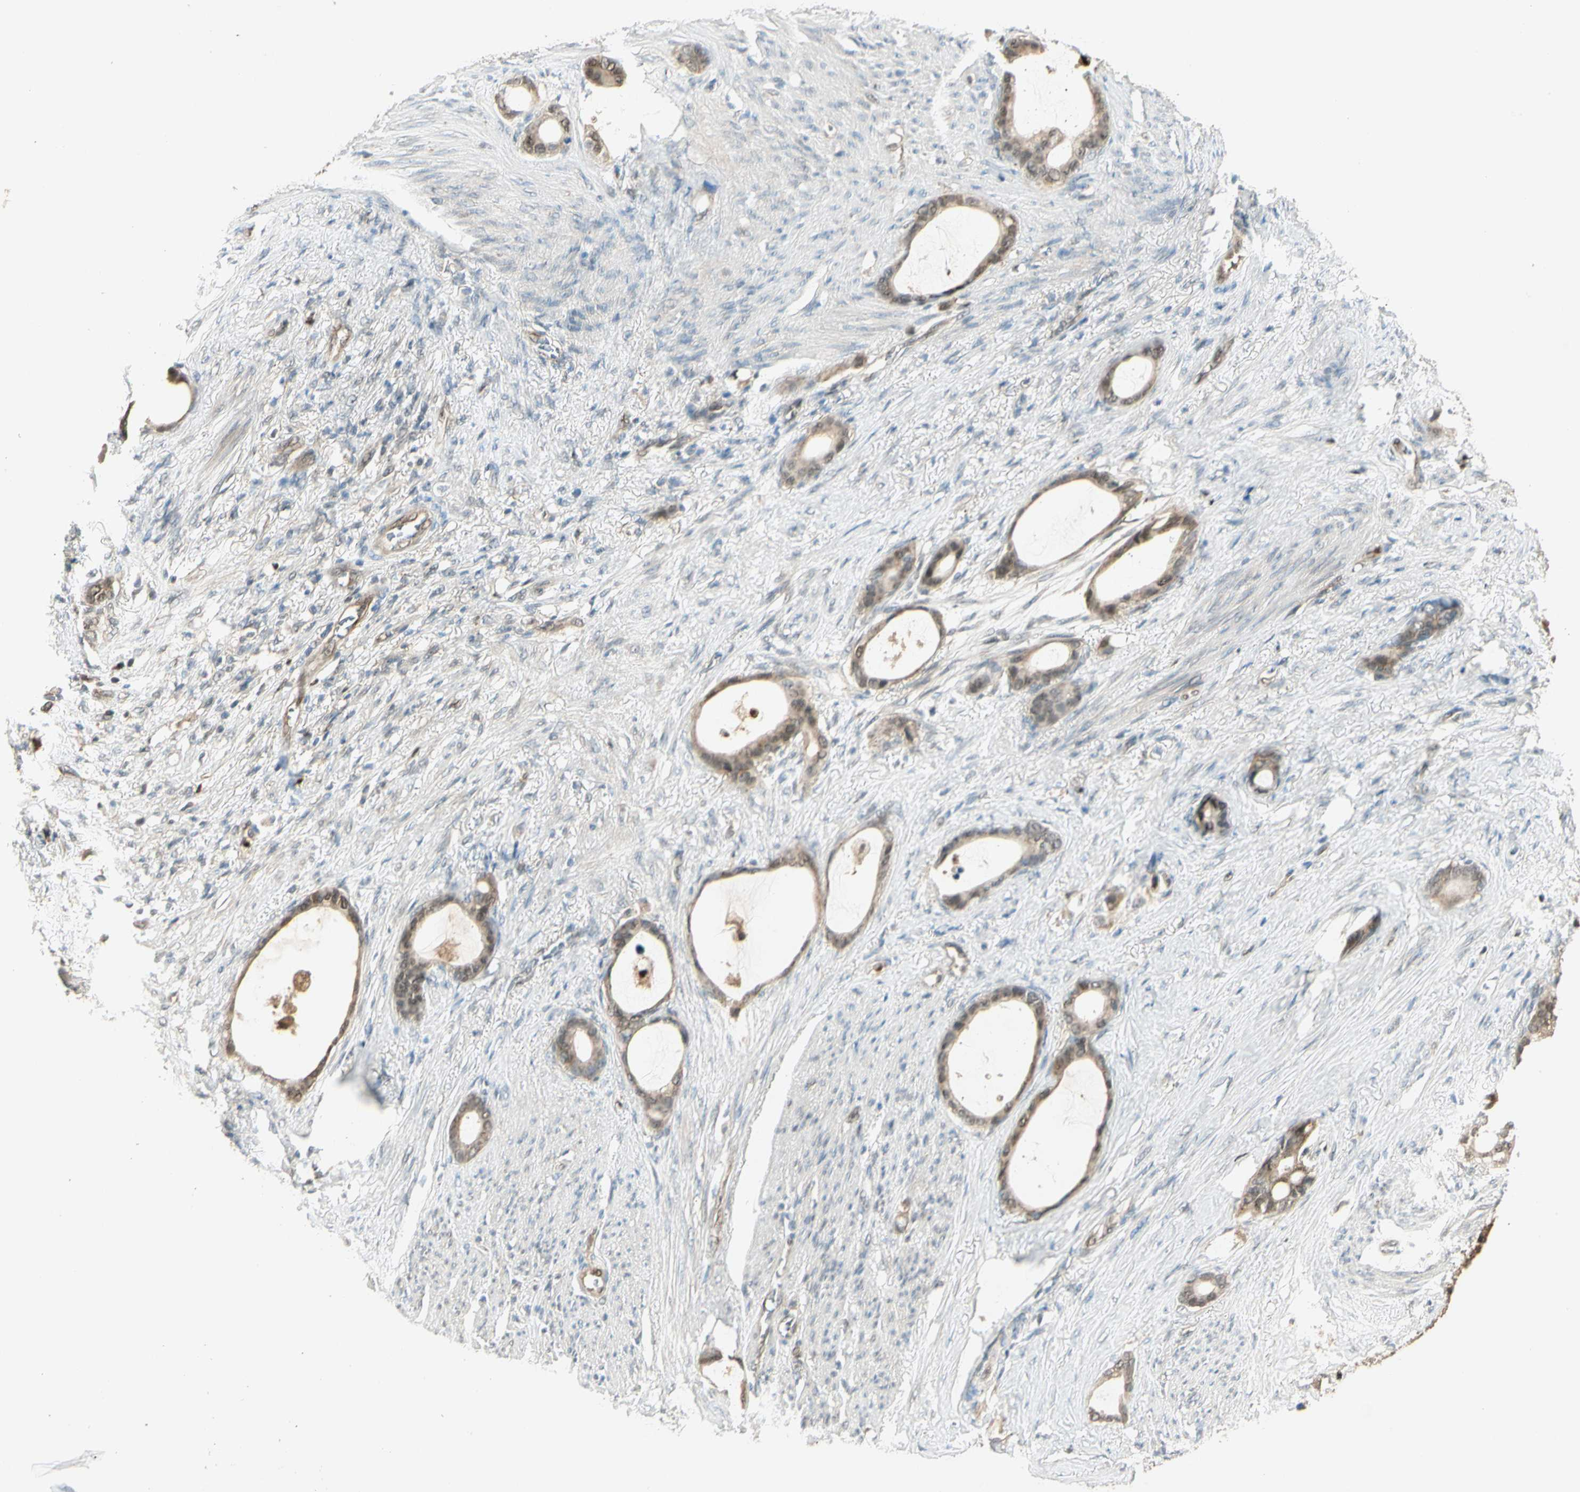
{"staining": {"intensity": "weak", "quantity": ">75%", "location": "cytoplasmic/membranous"}, "tissue": "stomach cancer", "cell_type": "Tumor cells", "image_type": "cancer", "snomed": [{"axis": "morphology", "description": "Adenocarcinoma, NOS"}, {"axis": "topography", "description": "Stomach"}], "caption": "An IHC image of neoplastic tissue is shown. Protein staining in brown shows weak cytoplasmic/membranous positivity in stomach adenocarcinoma within tumor cells. (IHC, brightfield microscopy, high magnification).", "gene": "LTA4H", "patient": {"sex": "female", "age": 75}}